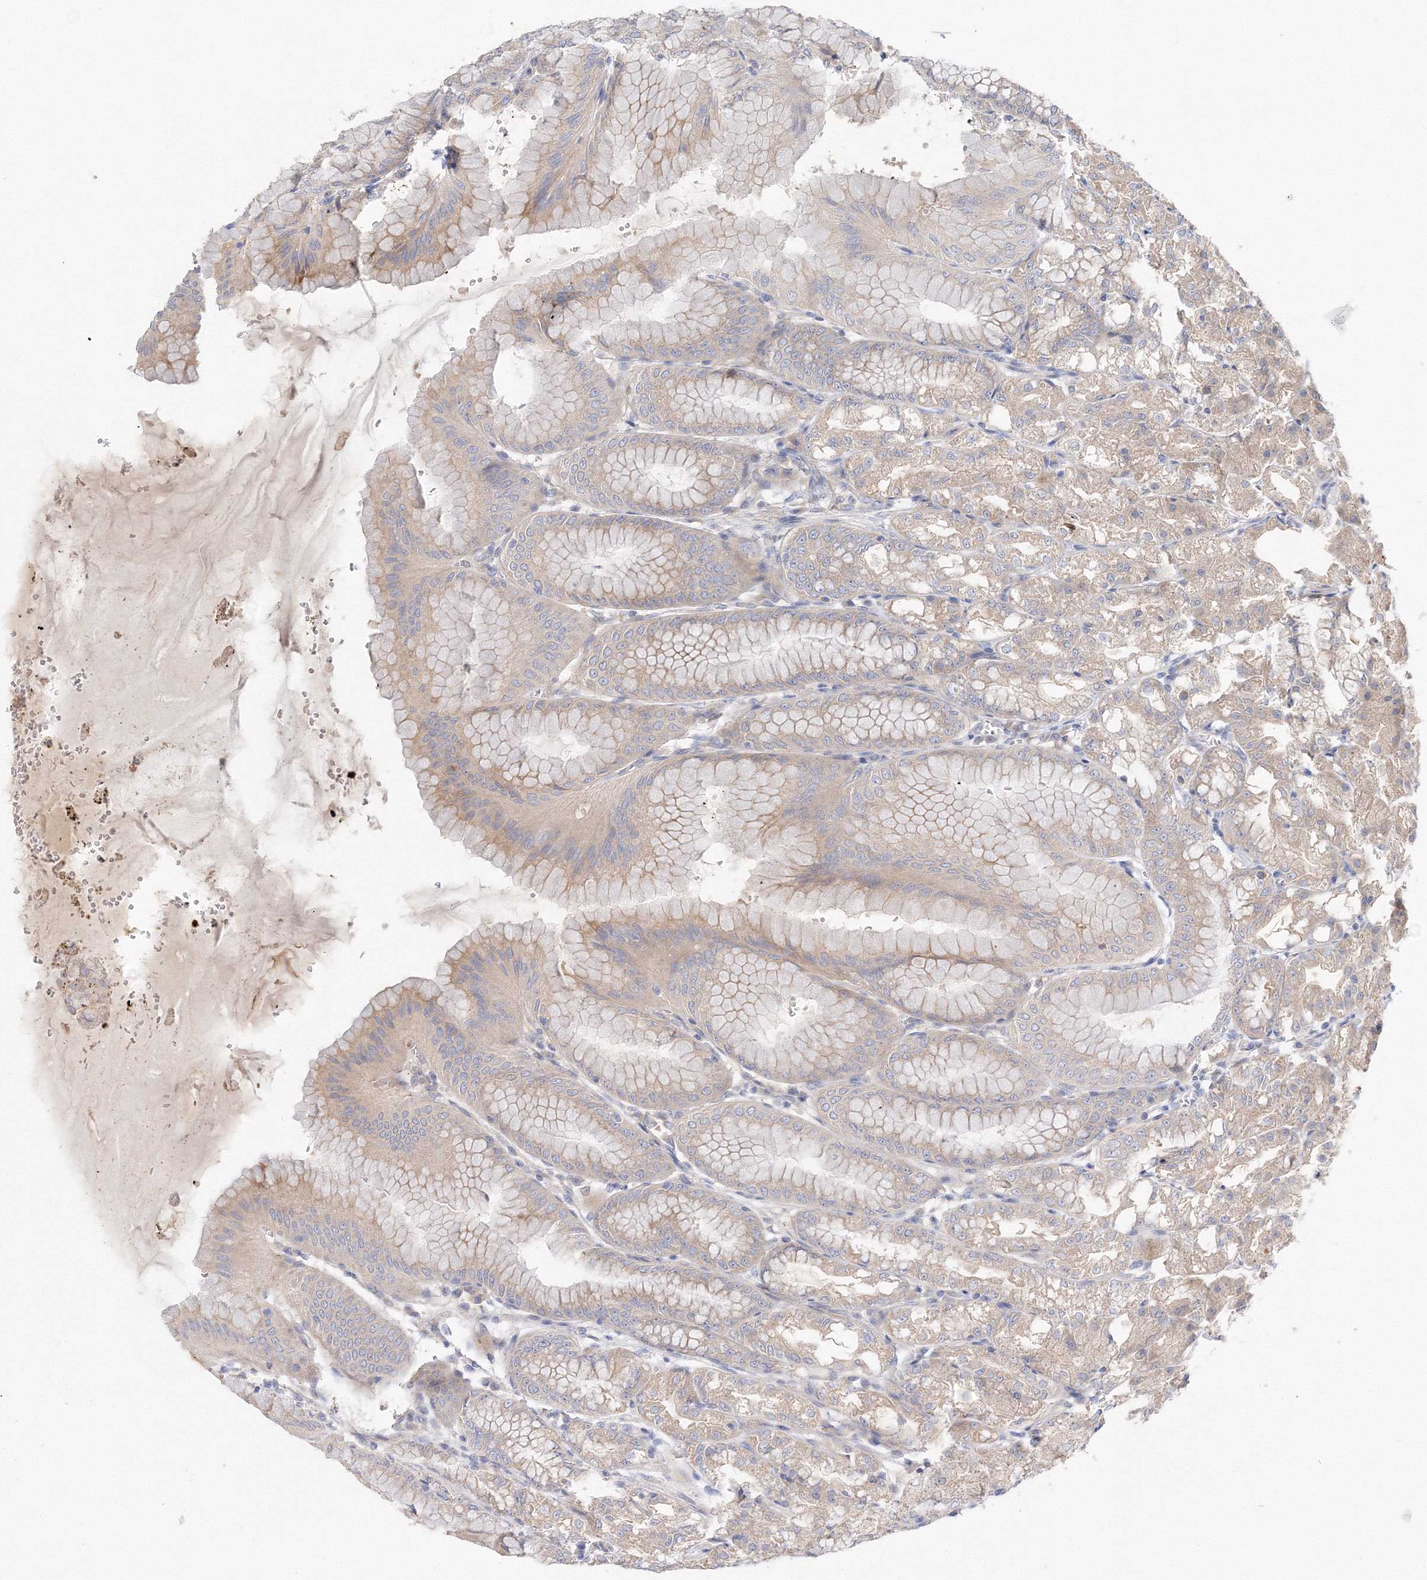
{"staining": {"intensity": "weak", "quantity": ">75%", "location": "cytoplasmic/membranous"}, "tissue": "stomach", "cell_type": "Glandular cells", "image_type": "normal", "snomed": [{"axis": "morphology", "description": "Normal tissue, NOS"}, {"axis": "topography", "description": "Stomach, lower"}], "caption": "Immunohistochemical staining of benign stomach reveals low levels of weak cytoplasmic/membranous expression in about >75% of glandular cells.", "gene": "DIS3L2", "patient": {"sex": "male", "age": 71}}